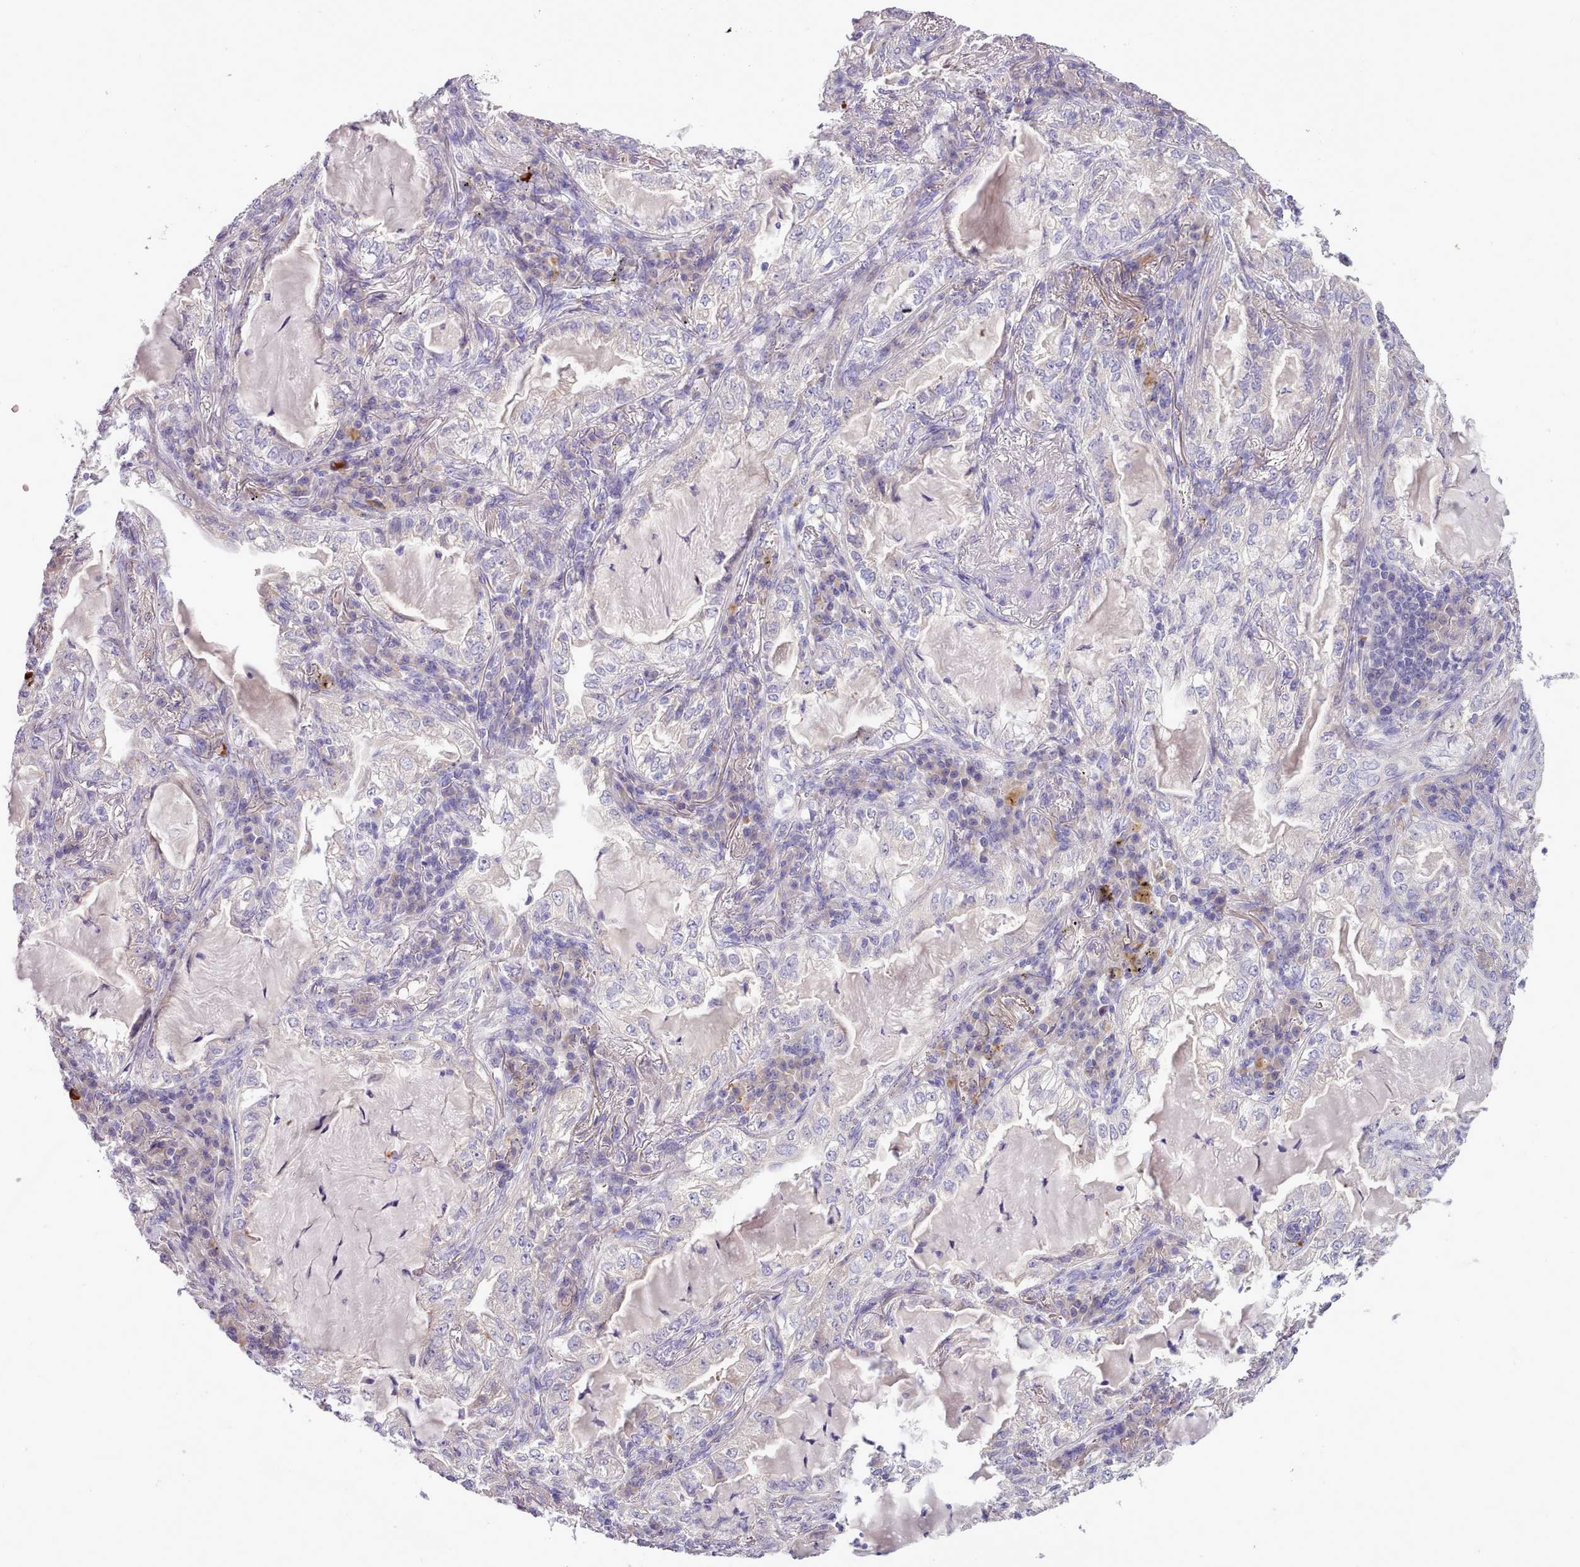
{"staining": {"intensity": "negative", "quantity": "none", "location": "none"}, "tissue": "lung cancer", "cell_type": "Tumor cells", "image_type": "cancer", "snomed": [{"axis": "morphology", "description": "Adenocarcinoma, NOS"}, {"axis": "topography", "description": "Lung"}], "caption": "A photomicrograph of human lung cancer is negative for staining in tumor cells. The staining is performed using DAB (3,3'-diaminobenzidine) brown chromogen with nuclei counter-stained in using hematoxylin.", "gene": "SETX", "patient": {"sex": "female", "age": 73}}